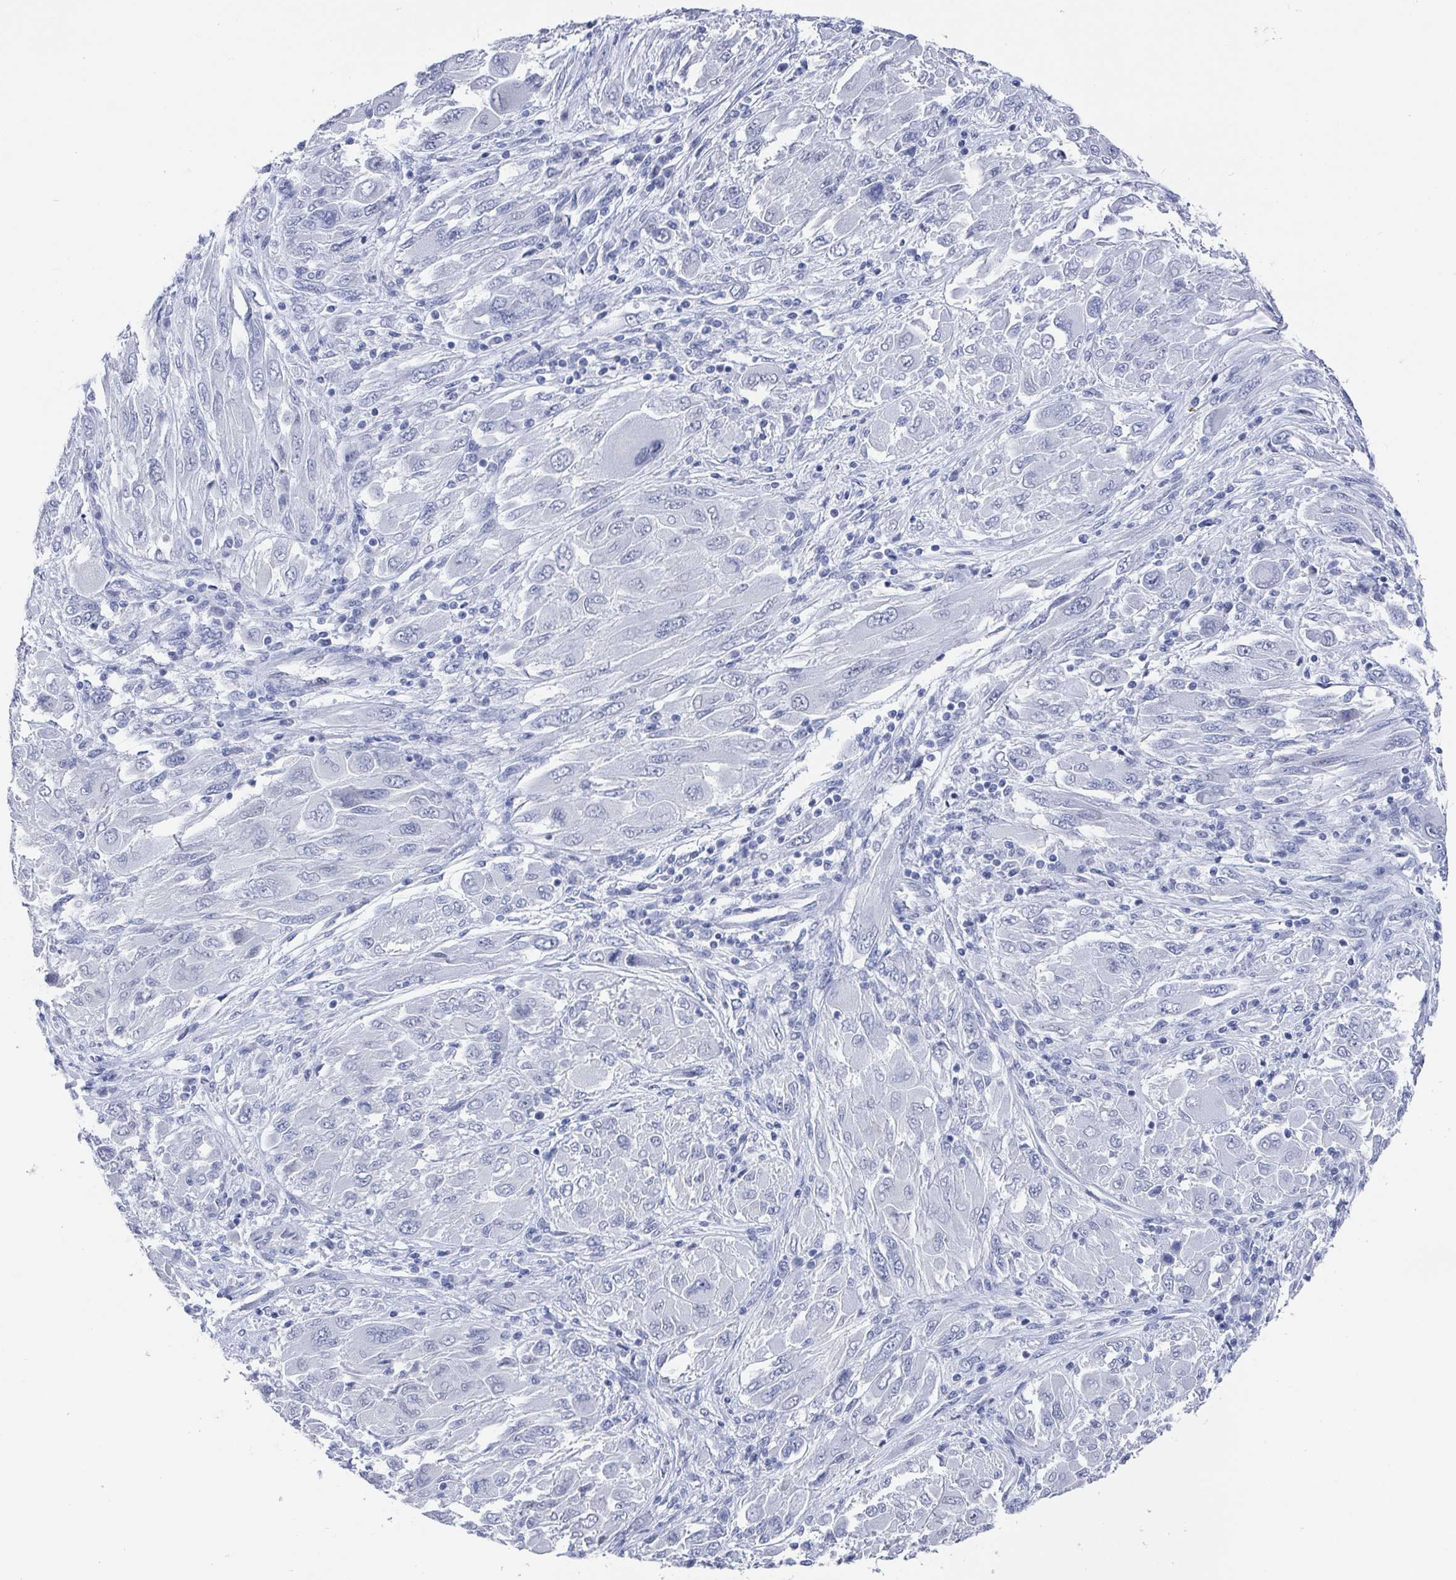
{"staining": {"intensity": "negative", "quantity": "none", "location": "none"}, "tissue": "melanoma", "cell_type": "Tumor cells", "image_type": "cancer", "snomed": [{"axis": "morphology", "description": "Malignant melanoma, NOS"}, {"axis": "topography", "description": "Skin"}], "caption": "High power microscopy image of an immunohistochemistry (IHC) image of malignant melanoma, revealing no significant staining in tumor cells.", "gene": "CAMKV", "patient": {"sex": "female", "age": 91}}